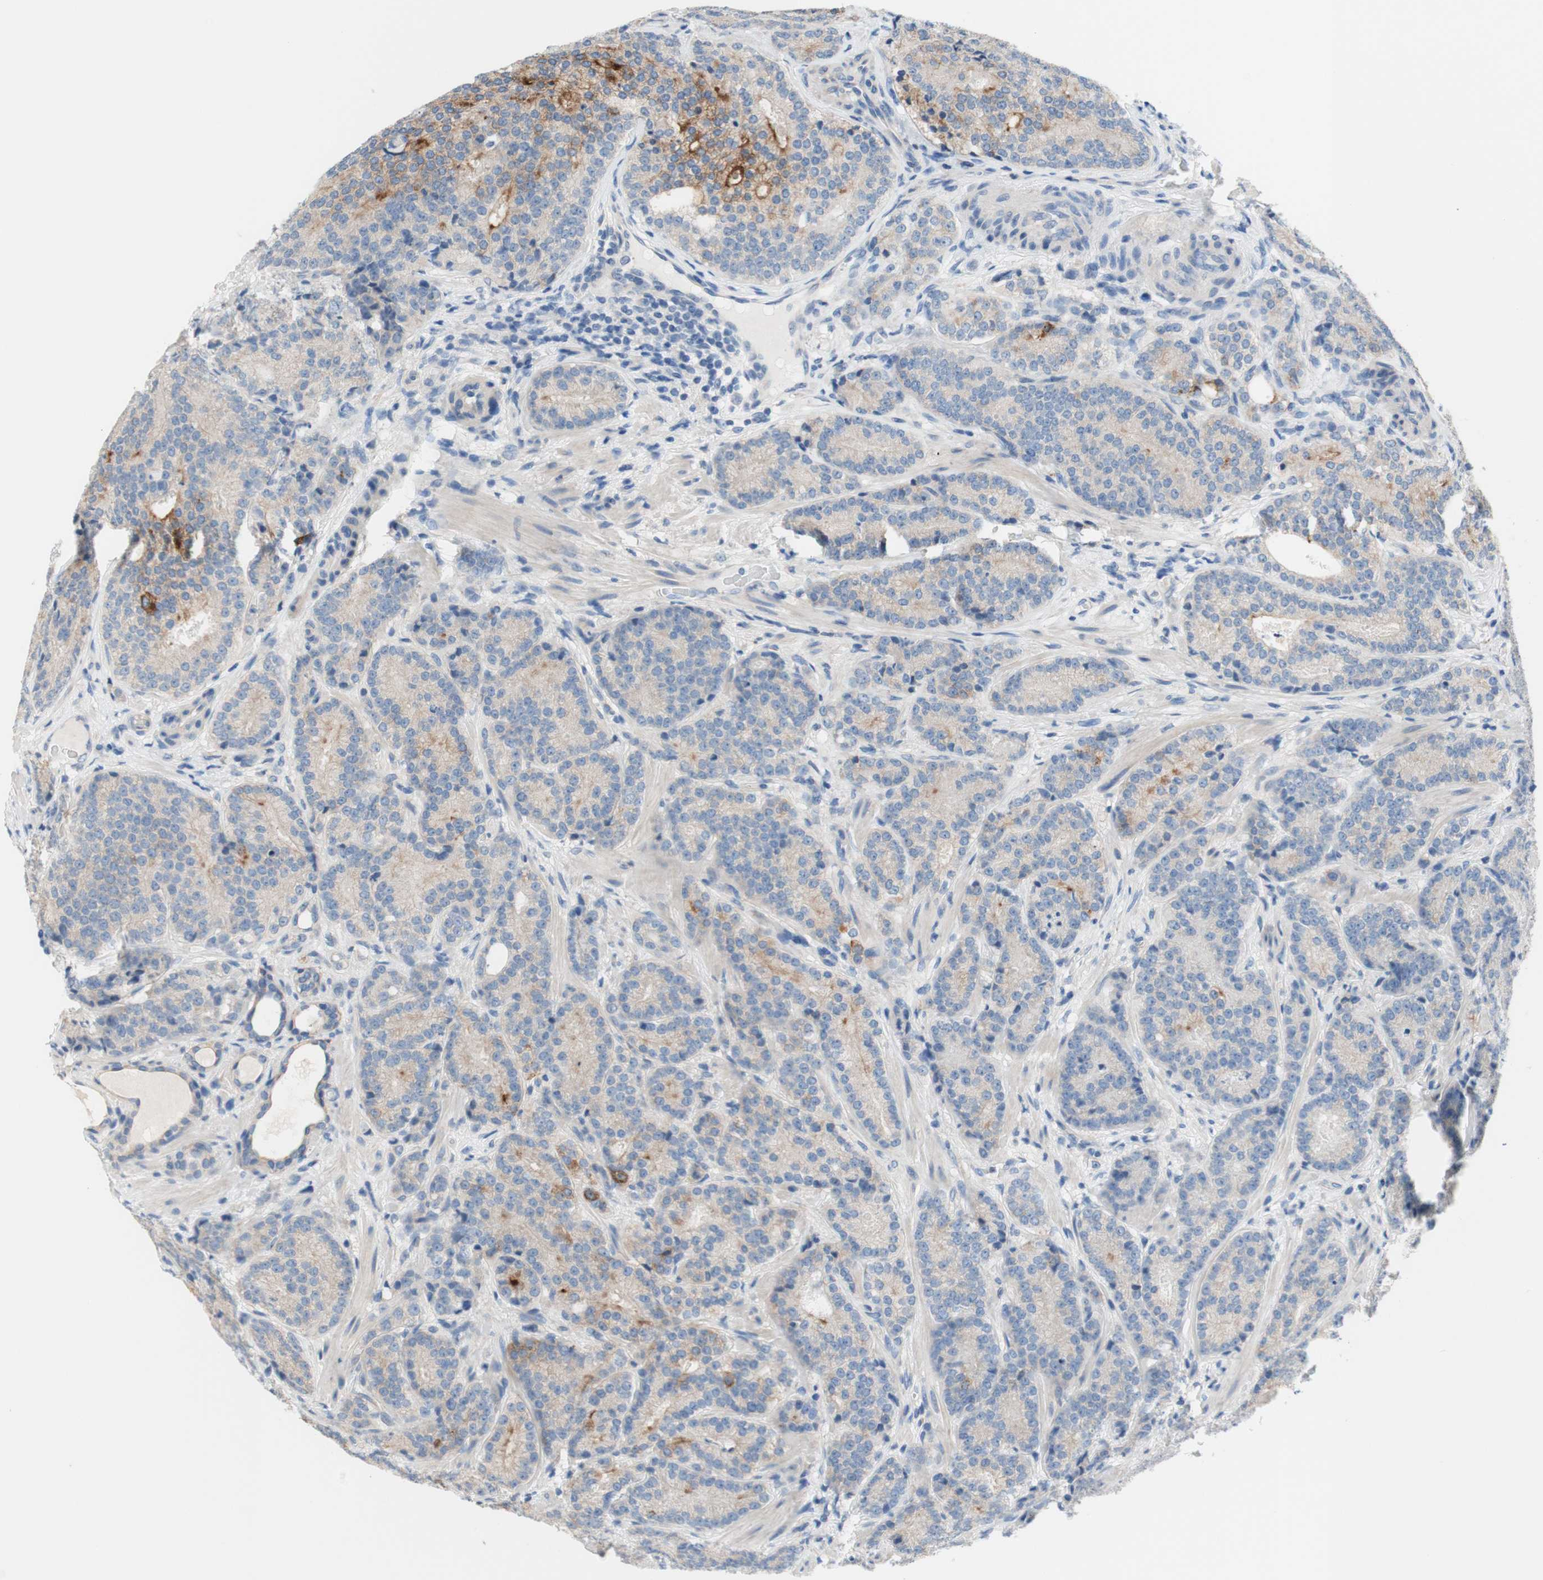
{"staining": {"intensity": "moderate", "quantity": "<25%", "location": "cytoplasmic/membranous"}, "tissue": "prostate cancer", "cell_type": "Tumor cells", "image_type": "cancer", "snomed": [{"axis": "morphology", "description": "Adenocarcinoma, High grade"}, {"axis": "topography", "description": "Prostate"}], "caption": "Immunohistochemistry (IHC) staining of high-grade adenocarcinoma (prostate), which exhibits low levels of moderate cytoplasmic/membranous positivity in about <25% of tumor cells indicating moderate cytoplasmic/membranous protein expression. The staining was performed using DAB (3,3'-diaminobenzidine) (brown) for protein detection and nuclei were counterstained in hematoxylin (blue).", "gene": "F3", "patient": {"sex": "male", "age": 61}}